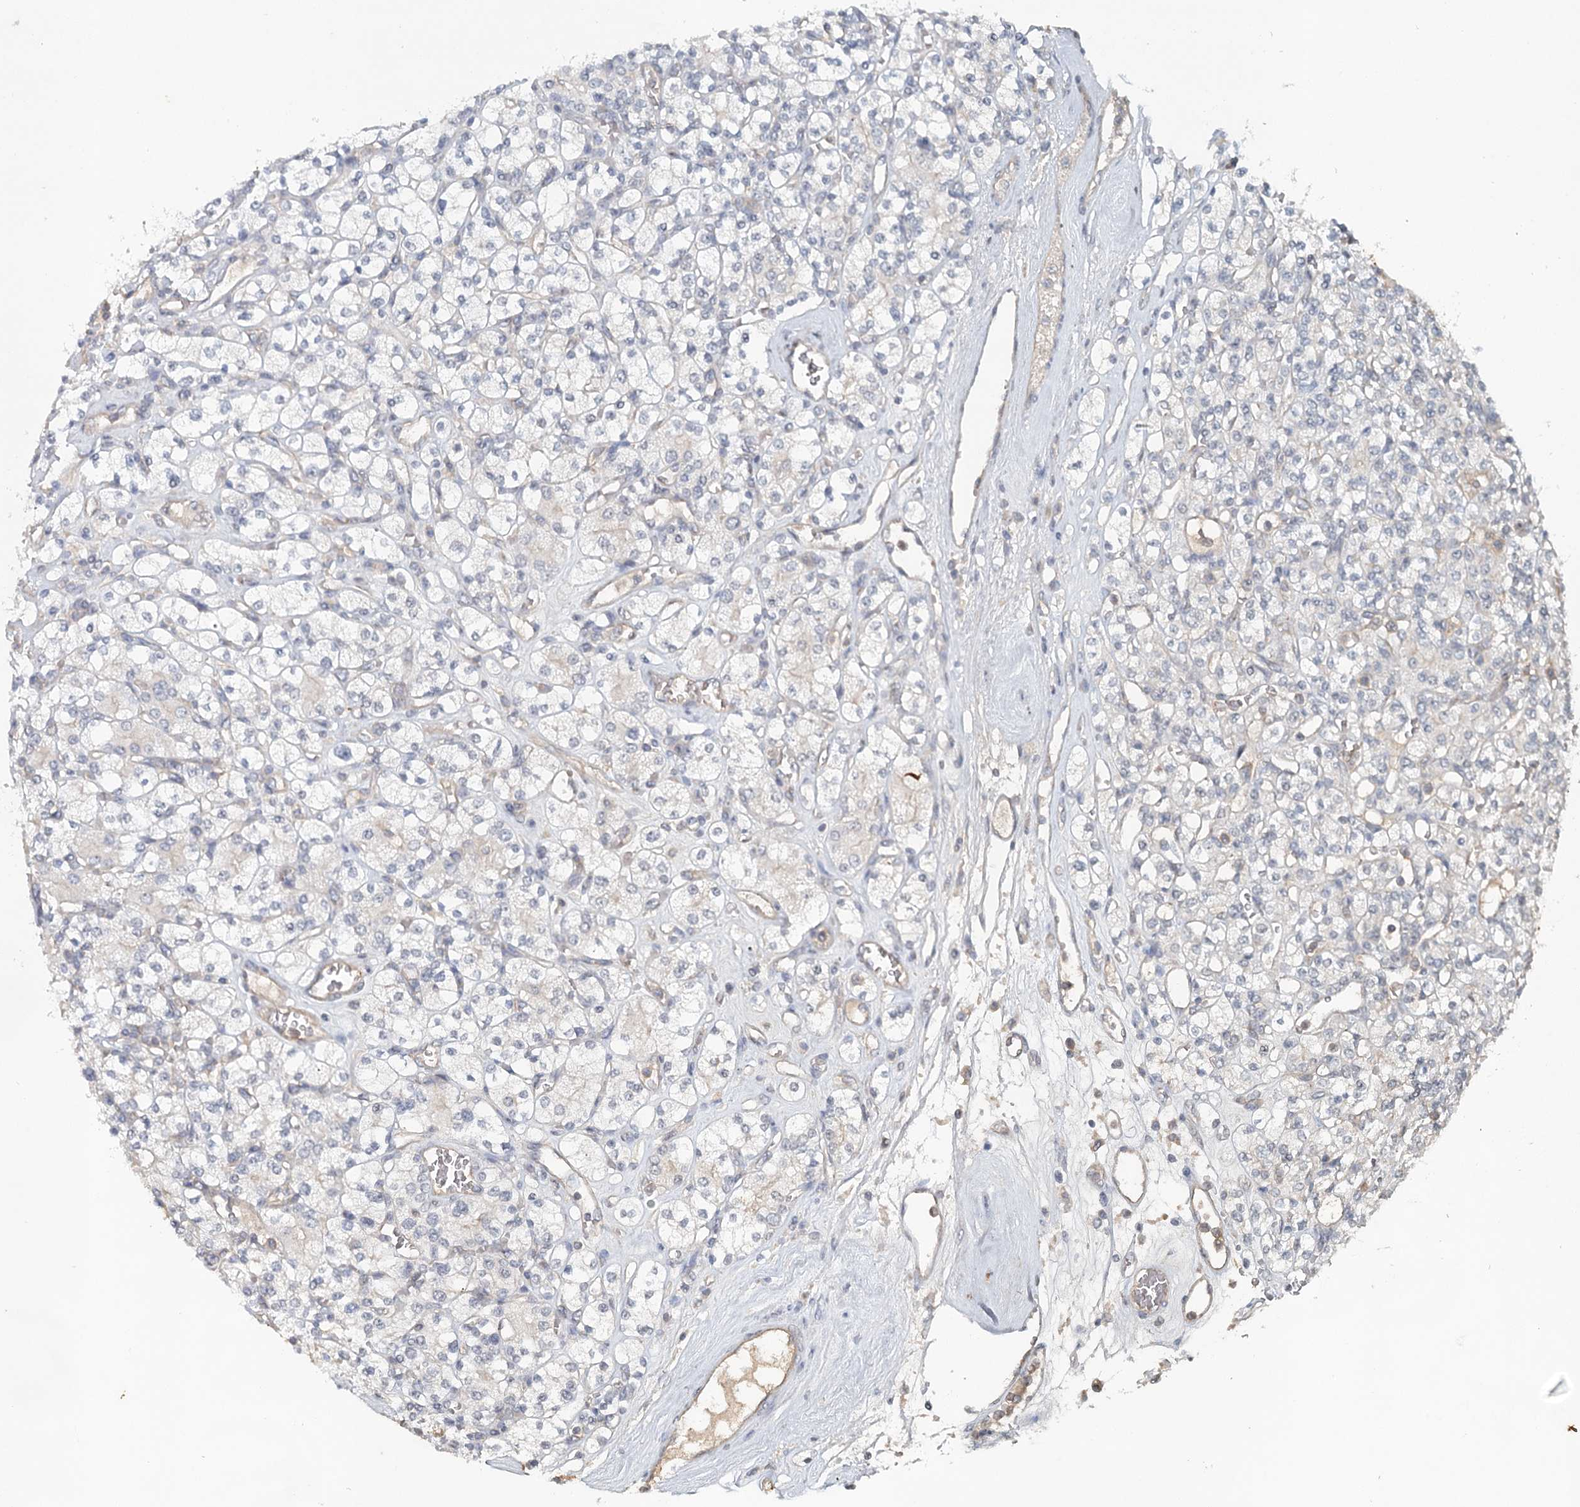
{"staining": {"intensity": "negative", "quantity": "none", "location": "none"}, "tissue": "renal cancer", "cell_type": "Tumor cells", "image_type": "cancer", "snomed": [{"axis": "morphology", "description": "Adenocarcinoma, NOS"}, {"axis": "topography", "description": "Kidney"}], "caption": "The micrograph displays no significant staining in tumor cells of renal cancer. (DAB (3,3'-diaminobenzidine) IHC with hematoxylin counter stain).", "gene": "SYNPO", "patient": {"sex": "male", "age": 77}}